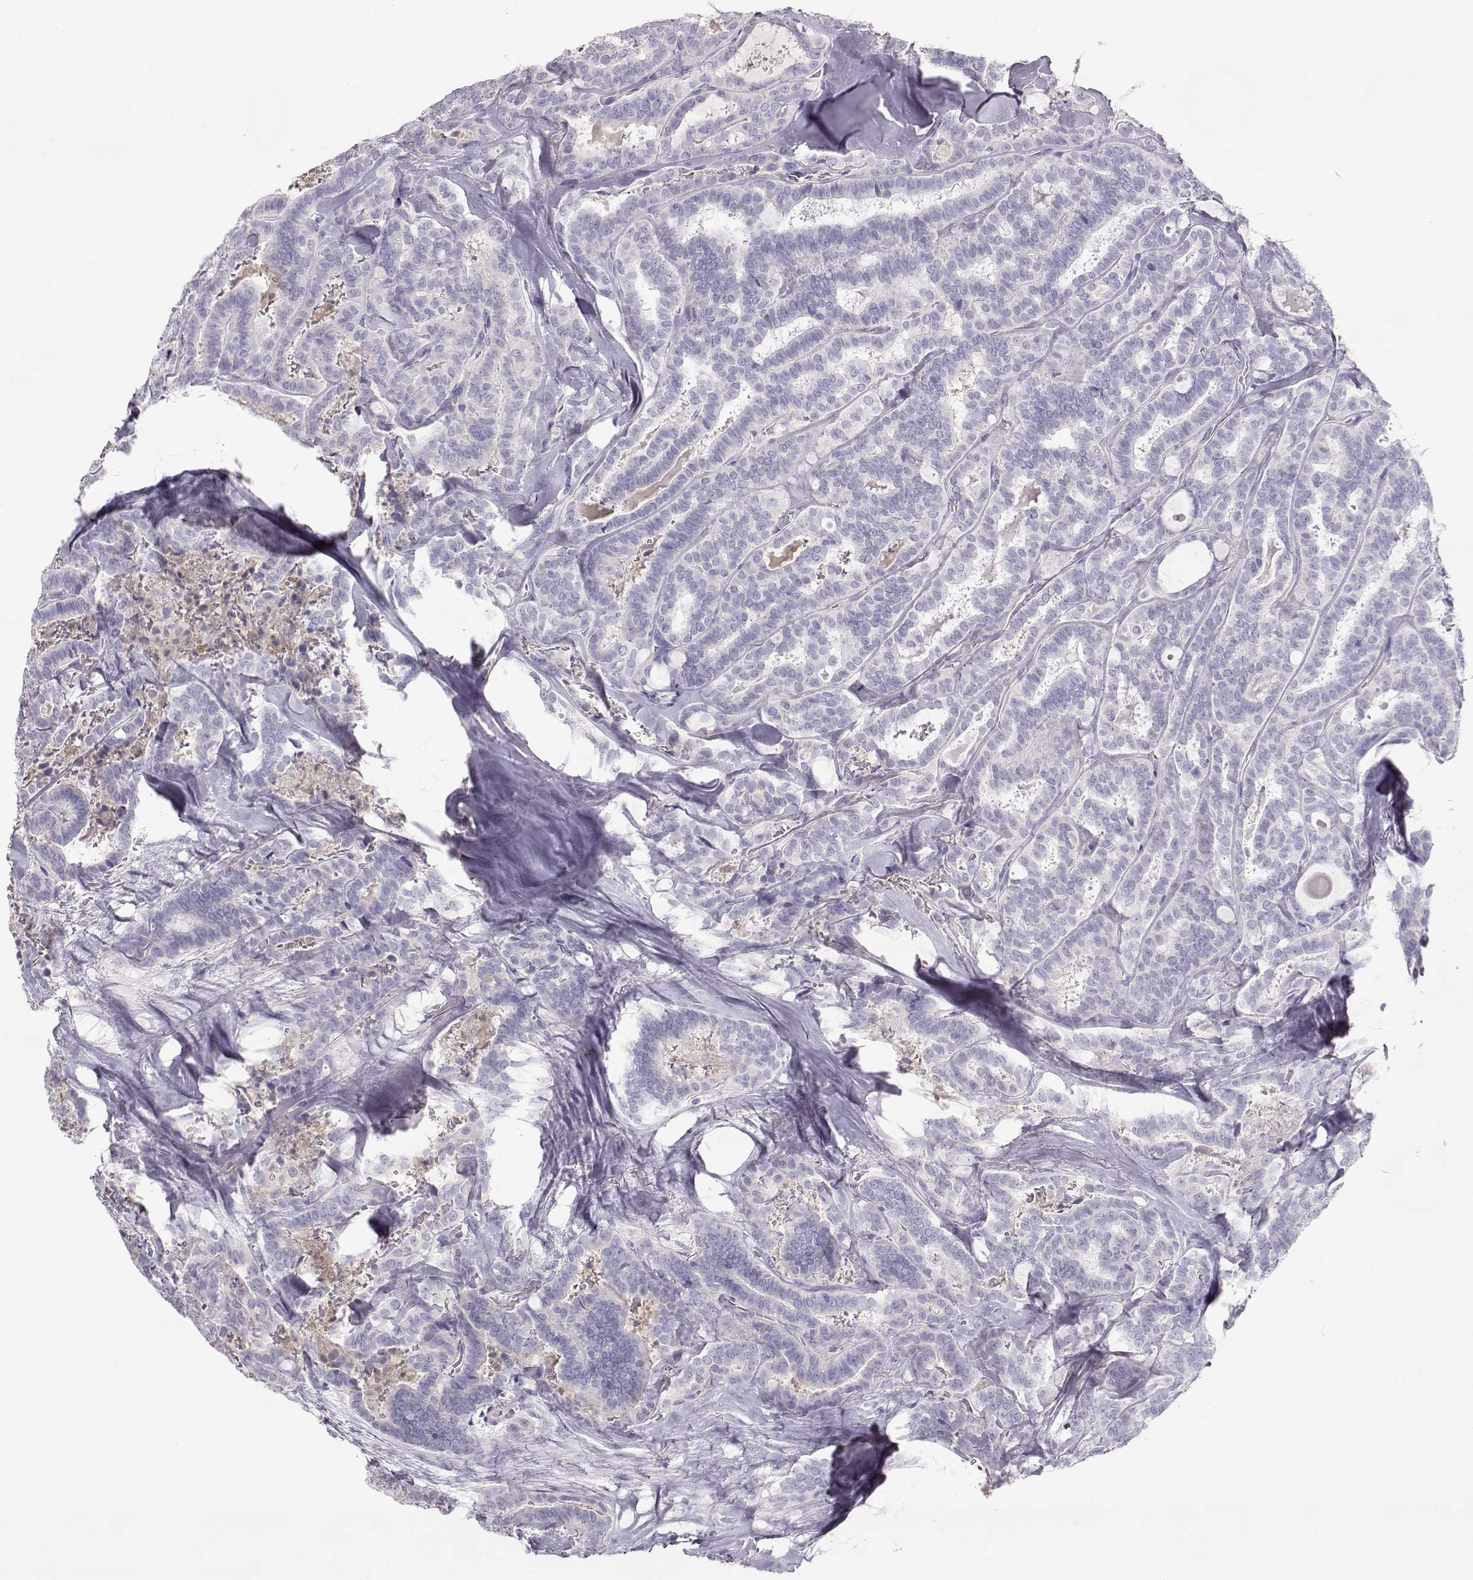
{"staining": {"intensity": "negative", "quantity": "none", "location": "none"}, "tissue": "thyroid cancer", "cell_type": "Tumor cells", "image_type": "cancer", "snomed": [{"axis": "morphology", "description": "Papillary adenocarcinoma, NOS"}, {"axis": "topography", "description": "Thyroid gland"}], "caption": "Immunohistochemistry photomicrograph of neoplastic tissue: thyroid cancer (papillary adenocarcinoma) stained with DAB (3,3'-diaminobenzidine) exhibits no significant protein expression in tumor cells. (DAB immunohistochemistry (IHC) visualized using brightfield microscopy, high magnification).", "gene": "SLCO6A1", "patient": {"sex": "female", "age": 39}}